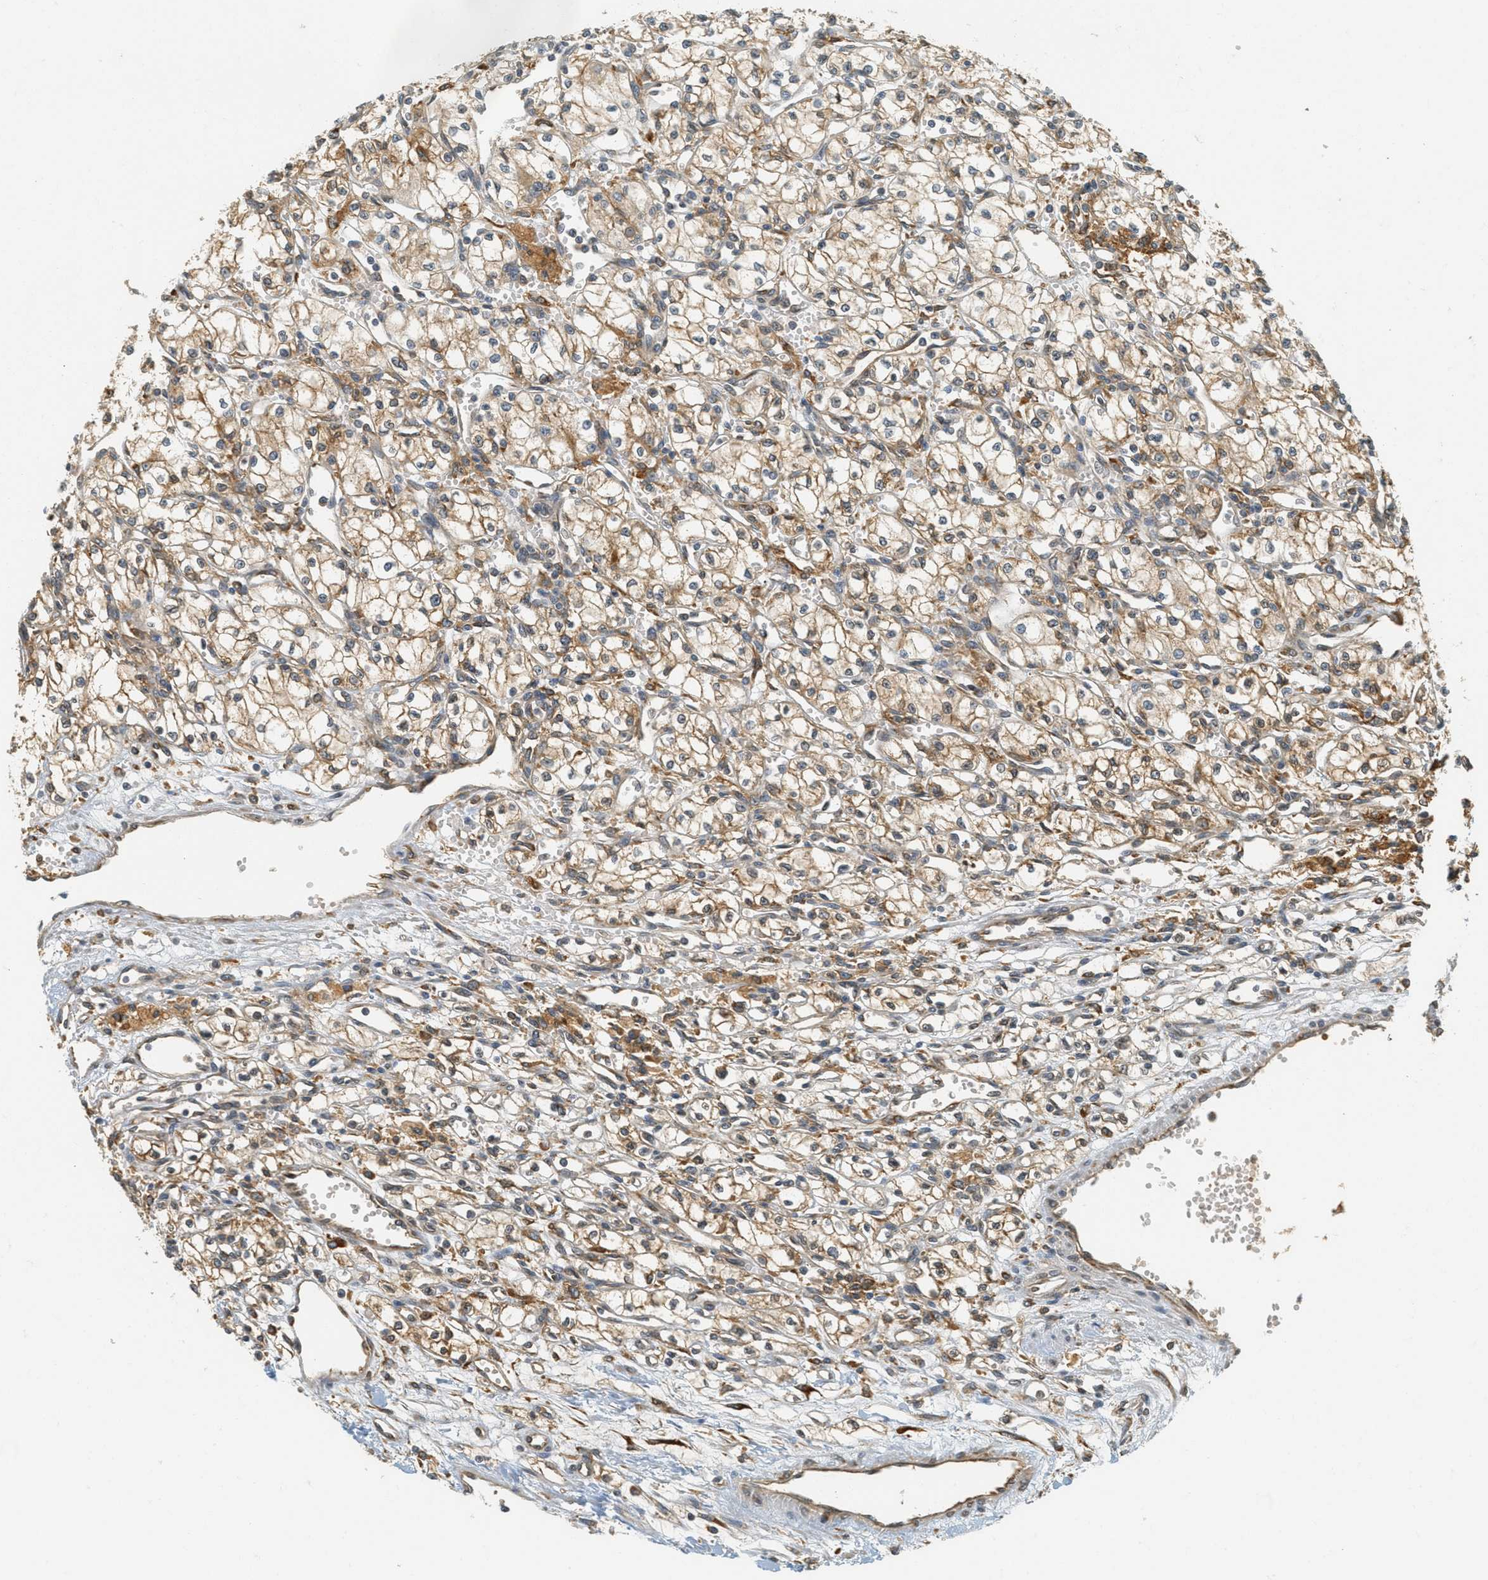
{"staining": {"intensity": "weak", "quantity": ">75%", "location": "cytoplasmic/membranous"}, "tissue": "renal cancer", "cell_type": "Tumor cells", "image_type": "cancer", "snomed": [{"axis": "morphology", "description": "Normal tissue, NOS"}, {"axis": "morphology", "description": "Adenocarcinoma, NOS"}, {"axis": "topography", "description": "Kidney"}], "caption": "Renal cancer (adenocarcinoma) stained with immunohistochemistry reveals weak cytoplasmic/membranous expression in approximately >75% of tumor cells. (Stains: DAB in brown, nuclei in blue, Microscopy: brightfield microscopy at high magnification).", "gene": "PDK1", "patient": {"sex": "male", "age": 59}}